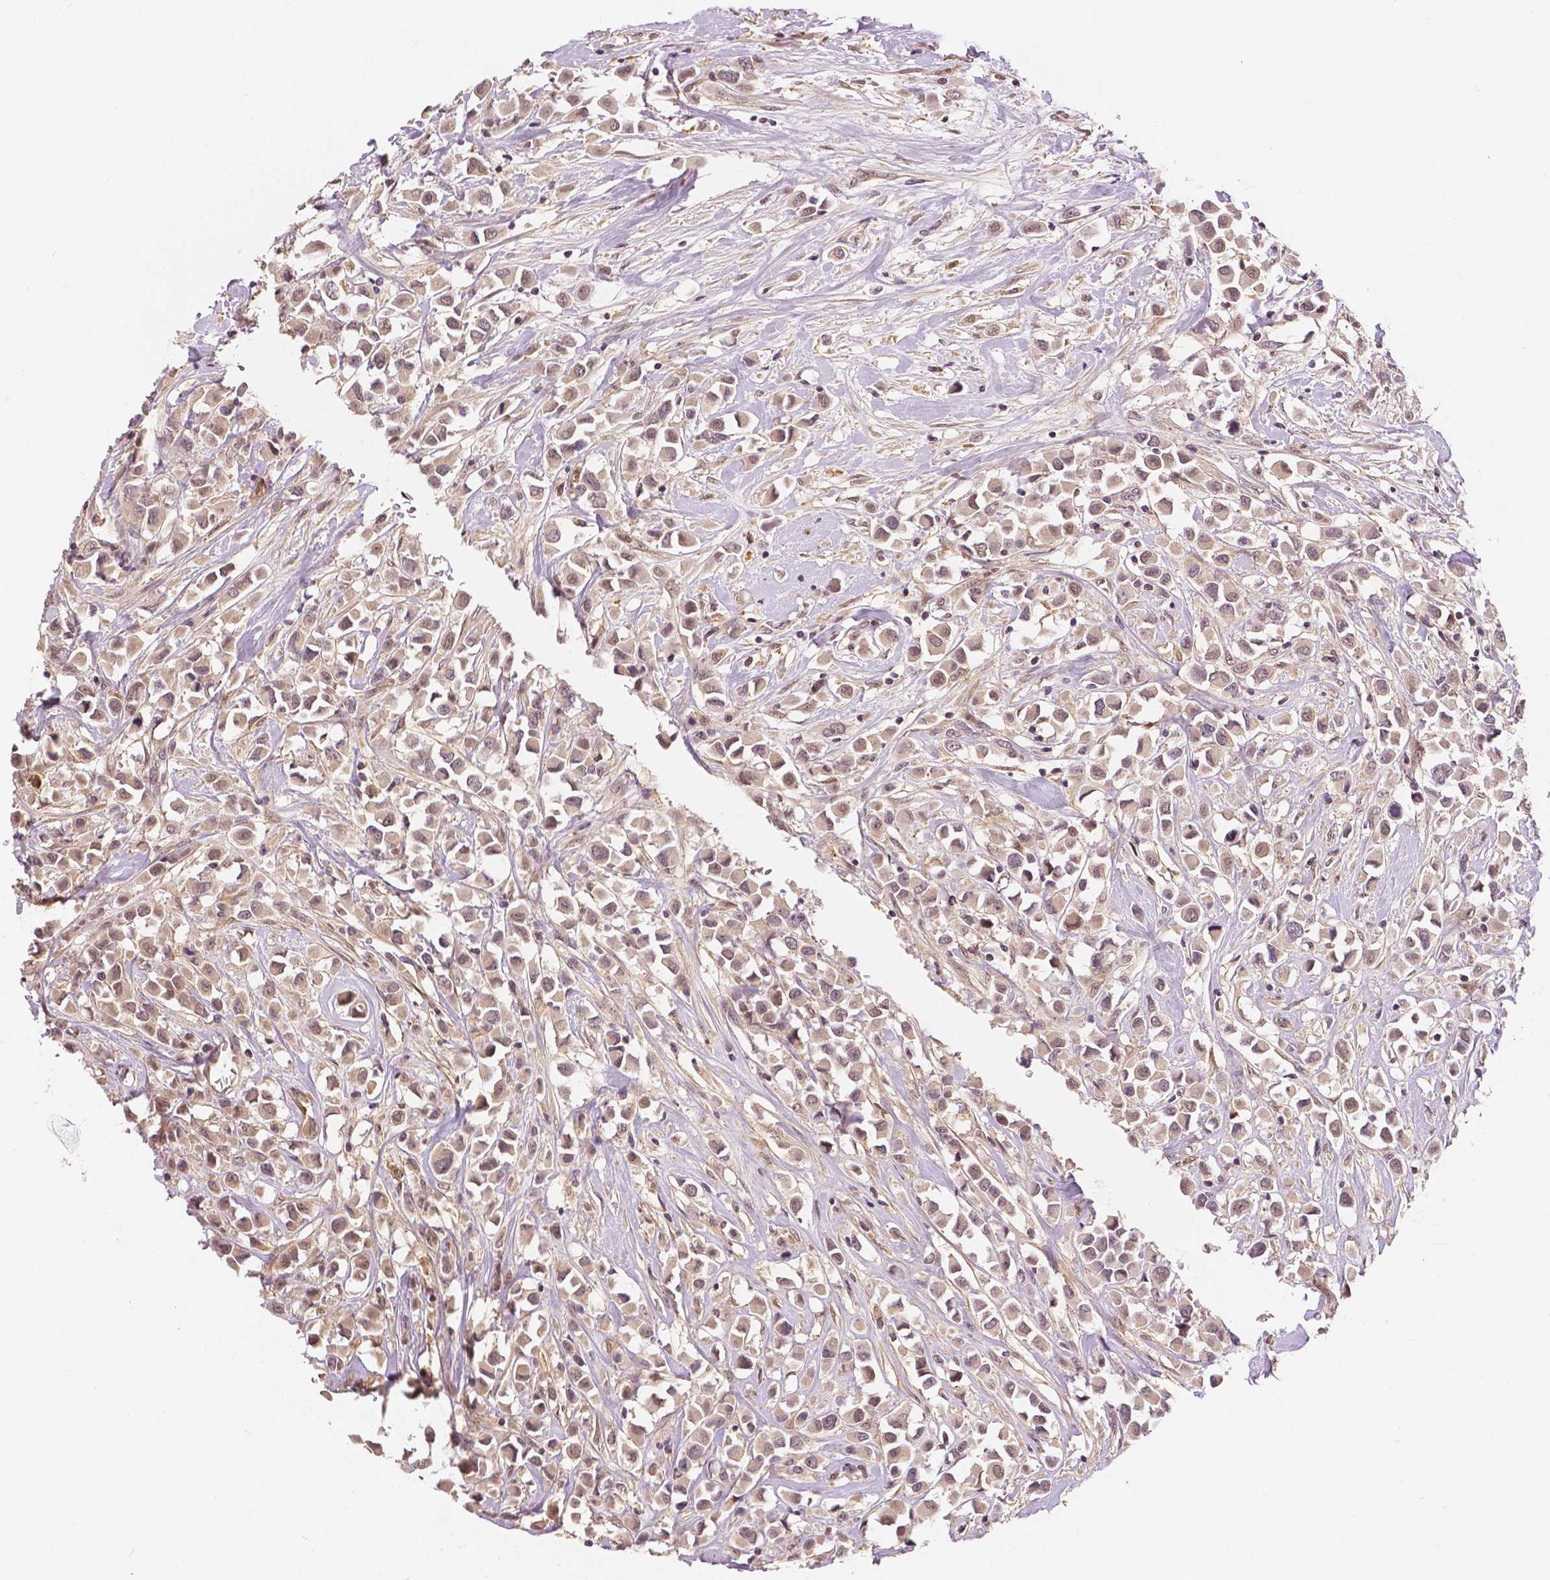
{"staining": {"intensity": "weak", "quantity": ">75%", "location": "cytoplasmic/membranous,nuclear"}, "tissue": "breast cancer", "cell_type": "Tumor cells", "image_type": "cancer", "snomed": [{"axis": "morphology", "description": "Duct carcinoma"}, {"axis": "topography", "description": "Breast"}], "caption": "Human breast cancer (intraductal carcinoma) stained with a brown dye shows weak cytoplasmic/membranous and nuclear positive positivity in about >75% of tumor cells.", "gene": "MAP1LC3B", "patient": {"sex": "female", "age": 61}}